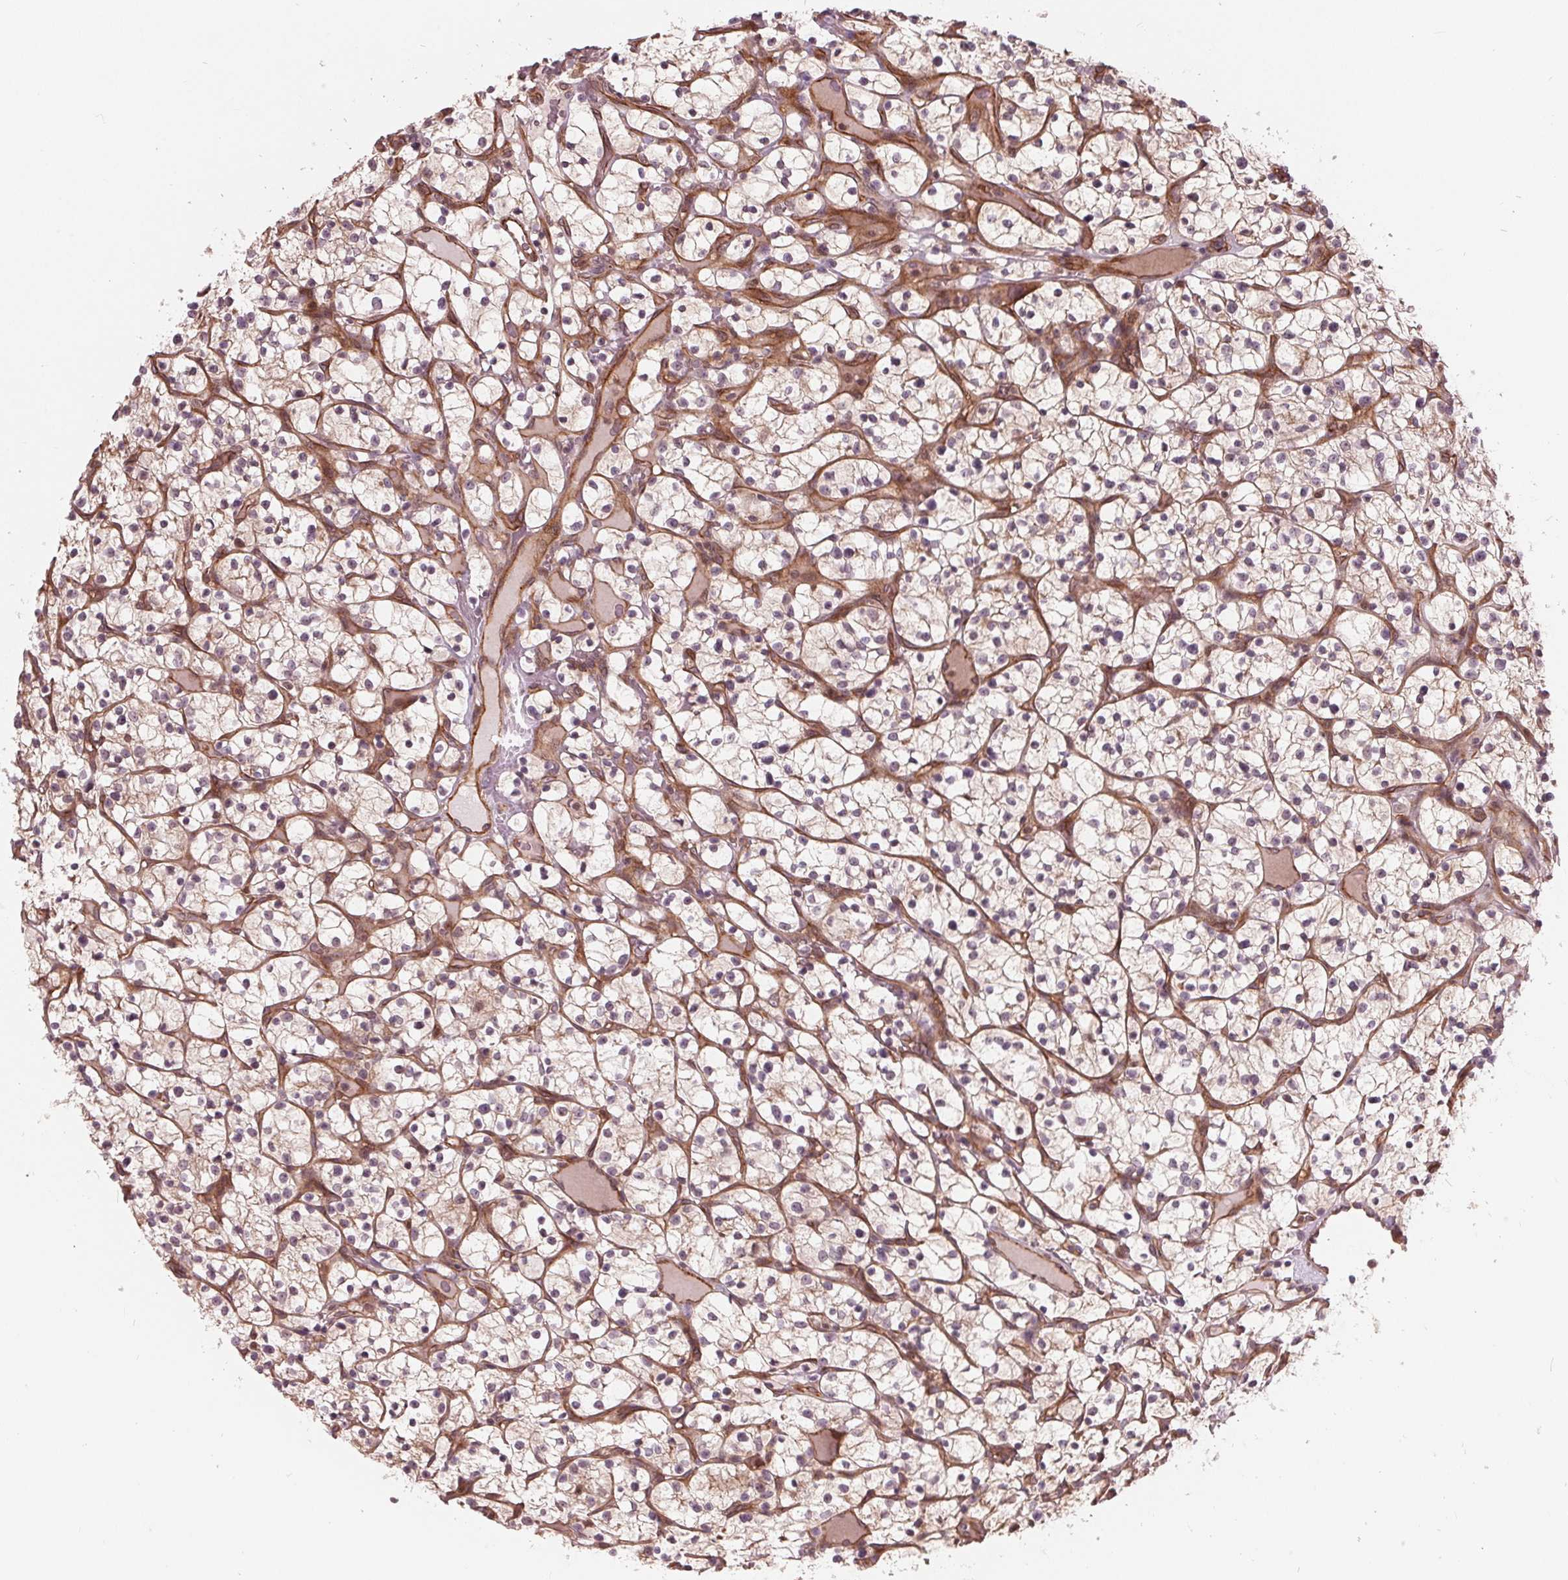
{"staining": {"intensity": "negative", "quantity": "none", "location": "none"}, "tissue": "renal cancer", "cell_type": "Tumor cells", "image_type": "cancer", "snomed": [{"axis": "morphology", "description": "Adenocarcinoma, NOS"}, {"axis": "topography", "description": "Kidney"}], "caption": "There is no significant expression in tumor cells of adenocarcinoma (renal).", "gene": "TXNIP", "patient": {"sex": "female", "age": 64}}